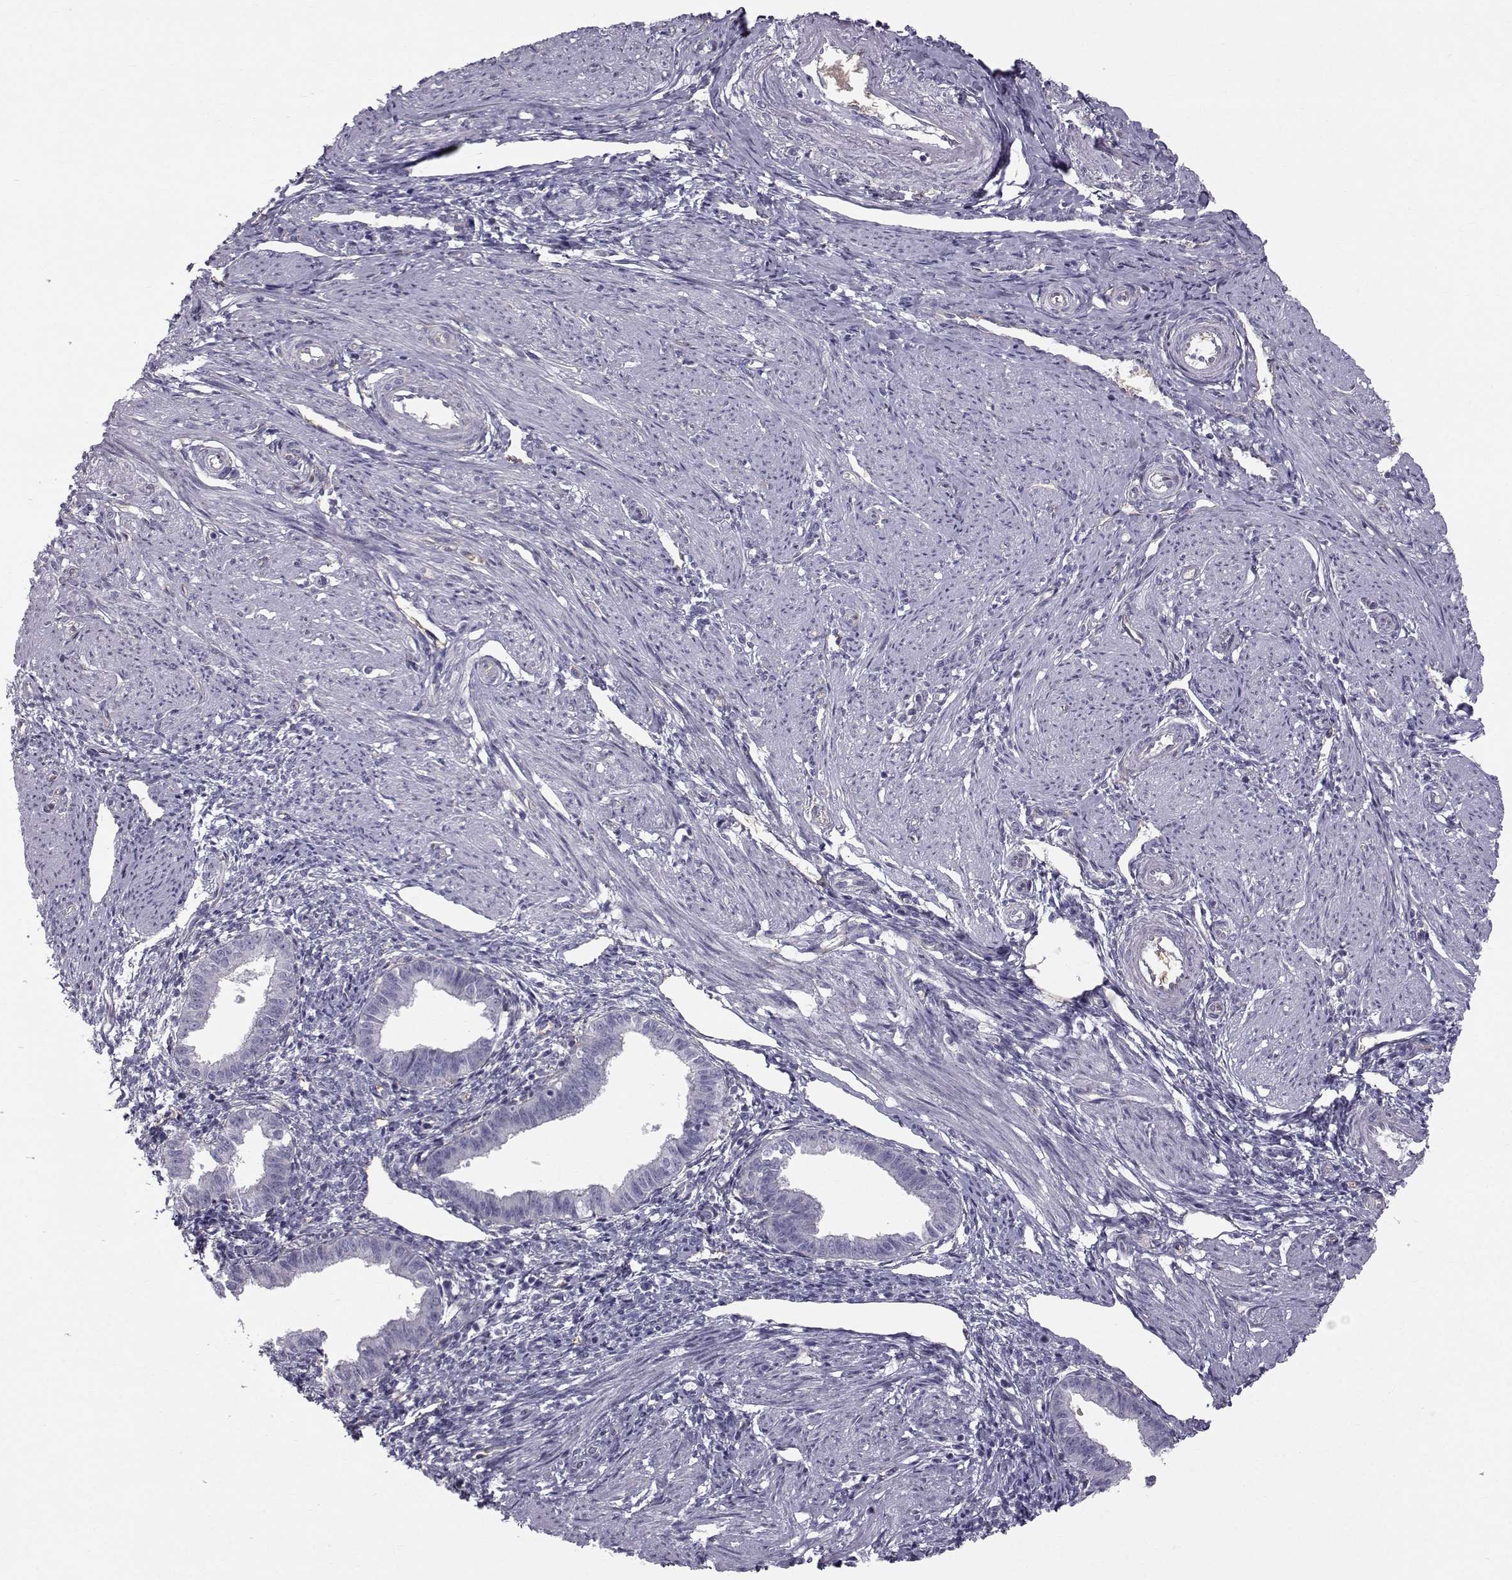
{"staining": {"intensity": "negative", "quantity": "none", "location": "none"}, "tissue": "endometrium", "cell_type": "Cells in endometrial stroma", "image_type": "normal", "snomed": [{"axis": "morphology", "description": "Normal tissue, NOS"}, {"axis": "topography", "description": "Endometrium"}], "caption": "Micrograph shows no significant protein positivity in cells in endometrial stroma of normal endometrium.", "gene": "QPCT", "patient": {"sex": "female", "age": 37}}